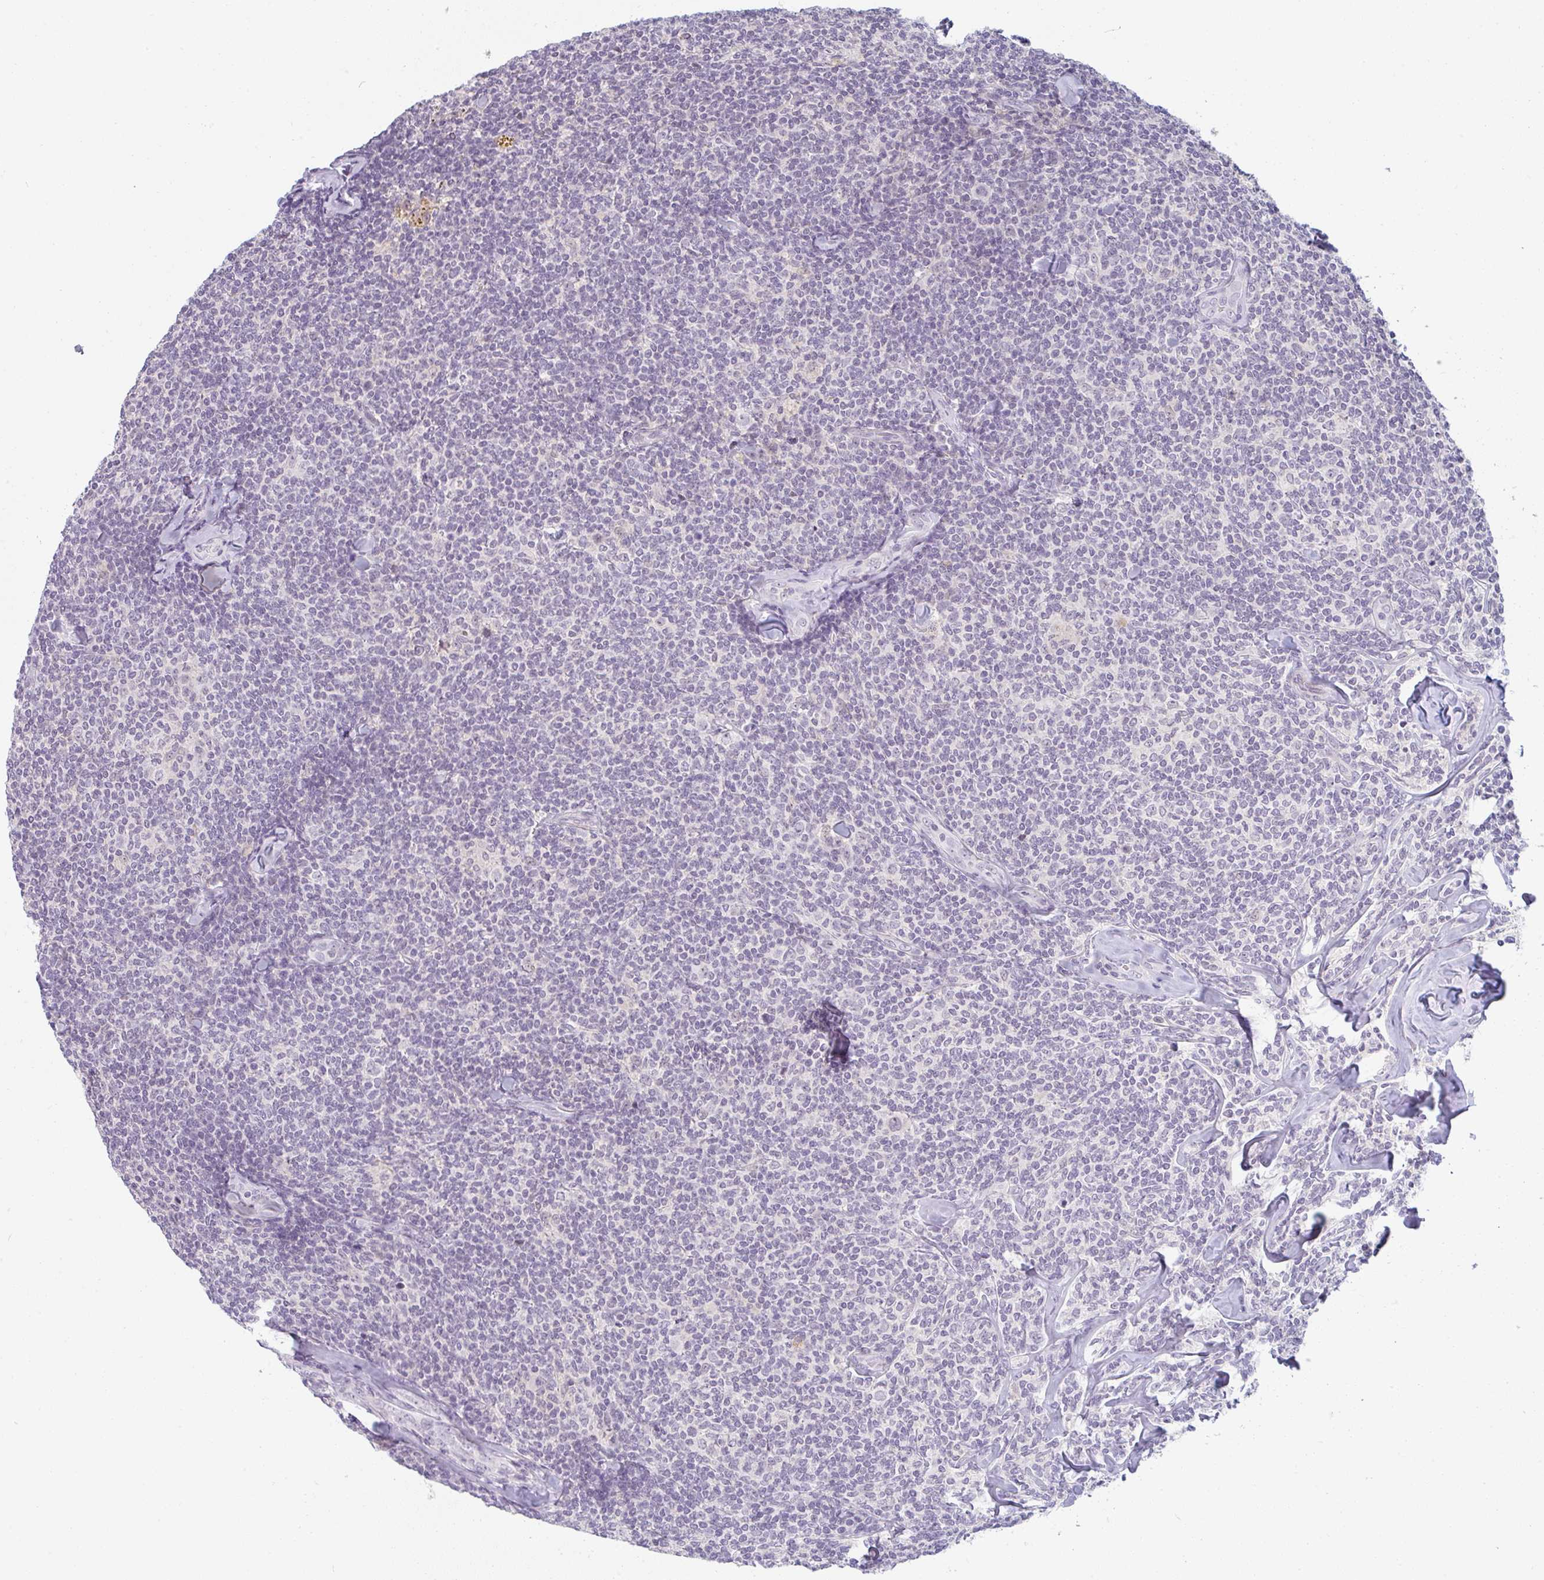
{"staining": {"intensity": "negative", "quantity": "none", "location": "none"}, "tissue": "lymphoma", "cell_type": "Tumor cells", "image_type": "cancer", "snomed": [{"axis": "morphology", "description": "Malignant lymphoma, non-Hodgkin's type, Low grade"}, {"axis": "topography", "description": "Lymph node"}], "caption": "Tumor cells are negative for brown protein staining in low-grade malignant lymphoma, non-Hodgkin's type.", "gene": "PPFIA4", "patient": {"sex": "female", "age": 56}}